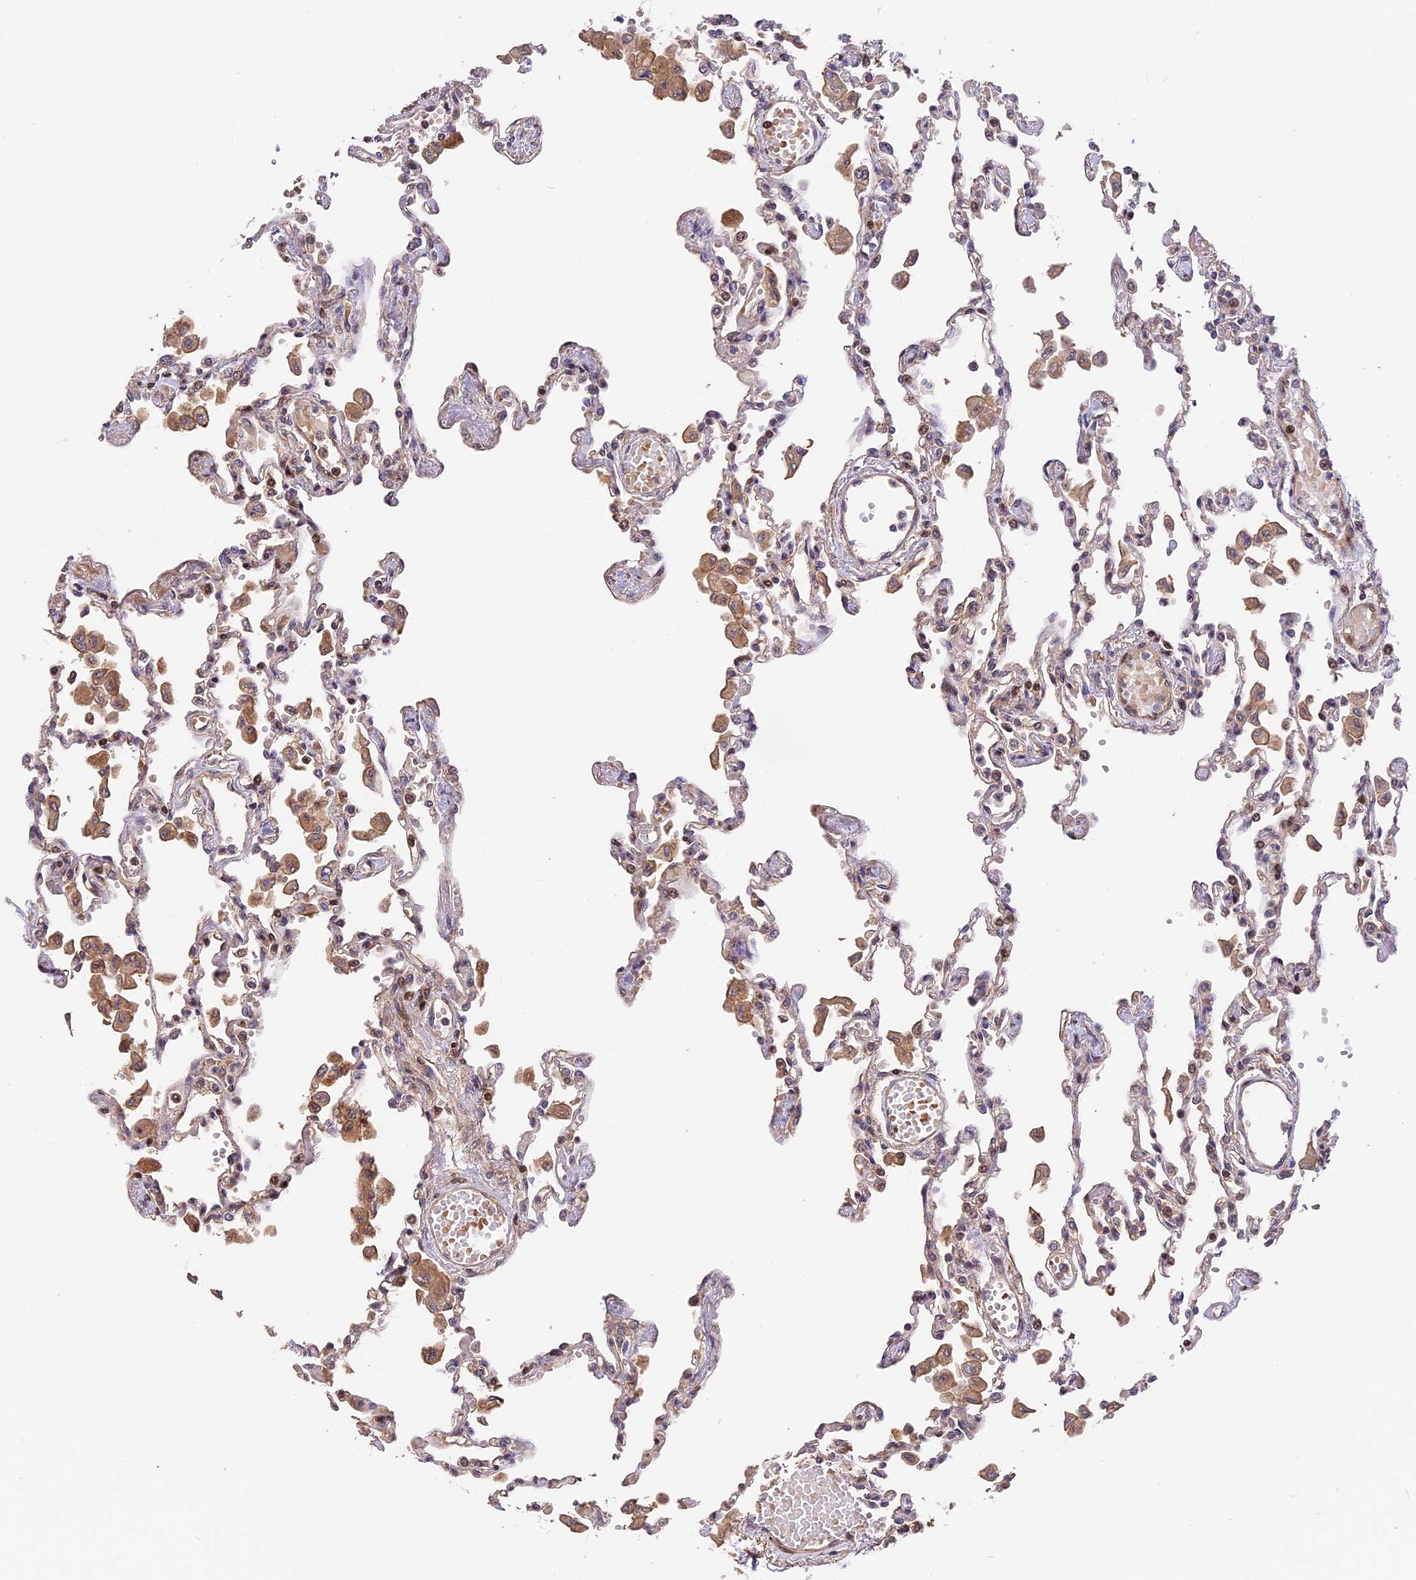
{"staining": {"intensity": "weak", "quantity": "<25%", "location": "cytoplasmic/membranous"}, "tissue": "lung", "cell_type": "Alveolar cells", "image_type": "normal", "snomed": [{"axis": "morphology", "description": "Normal tissue, NOS"}, {"axis": "topography", "description": "Bronchus"}, {"axis": "topography", "description": "Lung"}], "caption": "Immunohistochemical staining of unremarkable human lung exhibits no significant positivity in alveolar cells.", "gene": "ARHGAP17", "patient": {"sex": "female", "age": 49}}